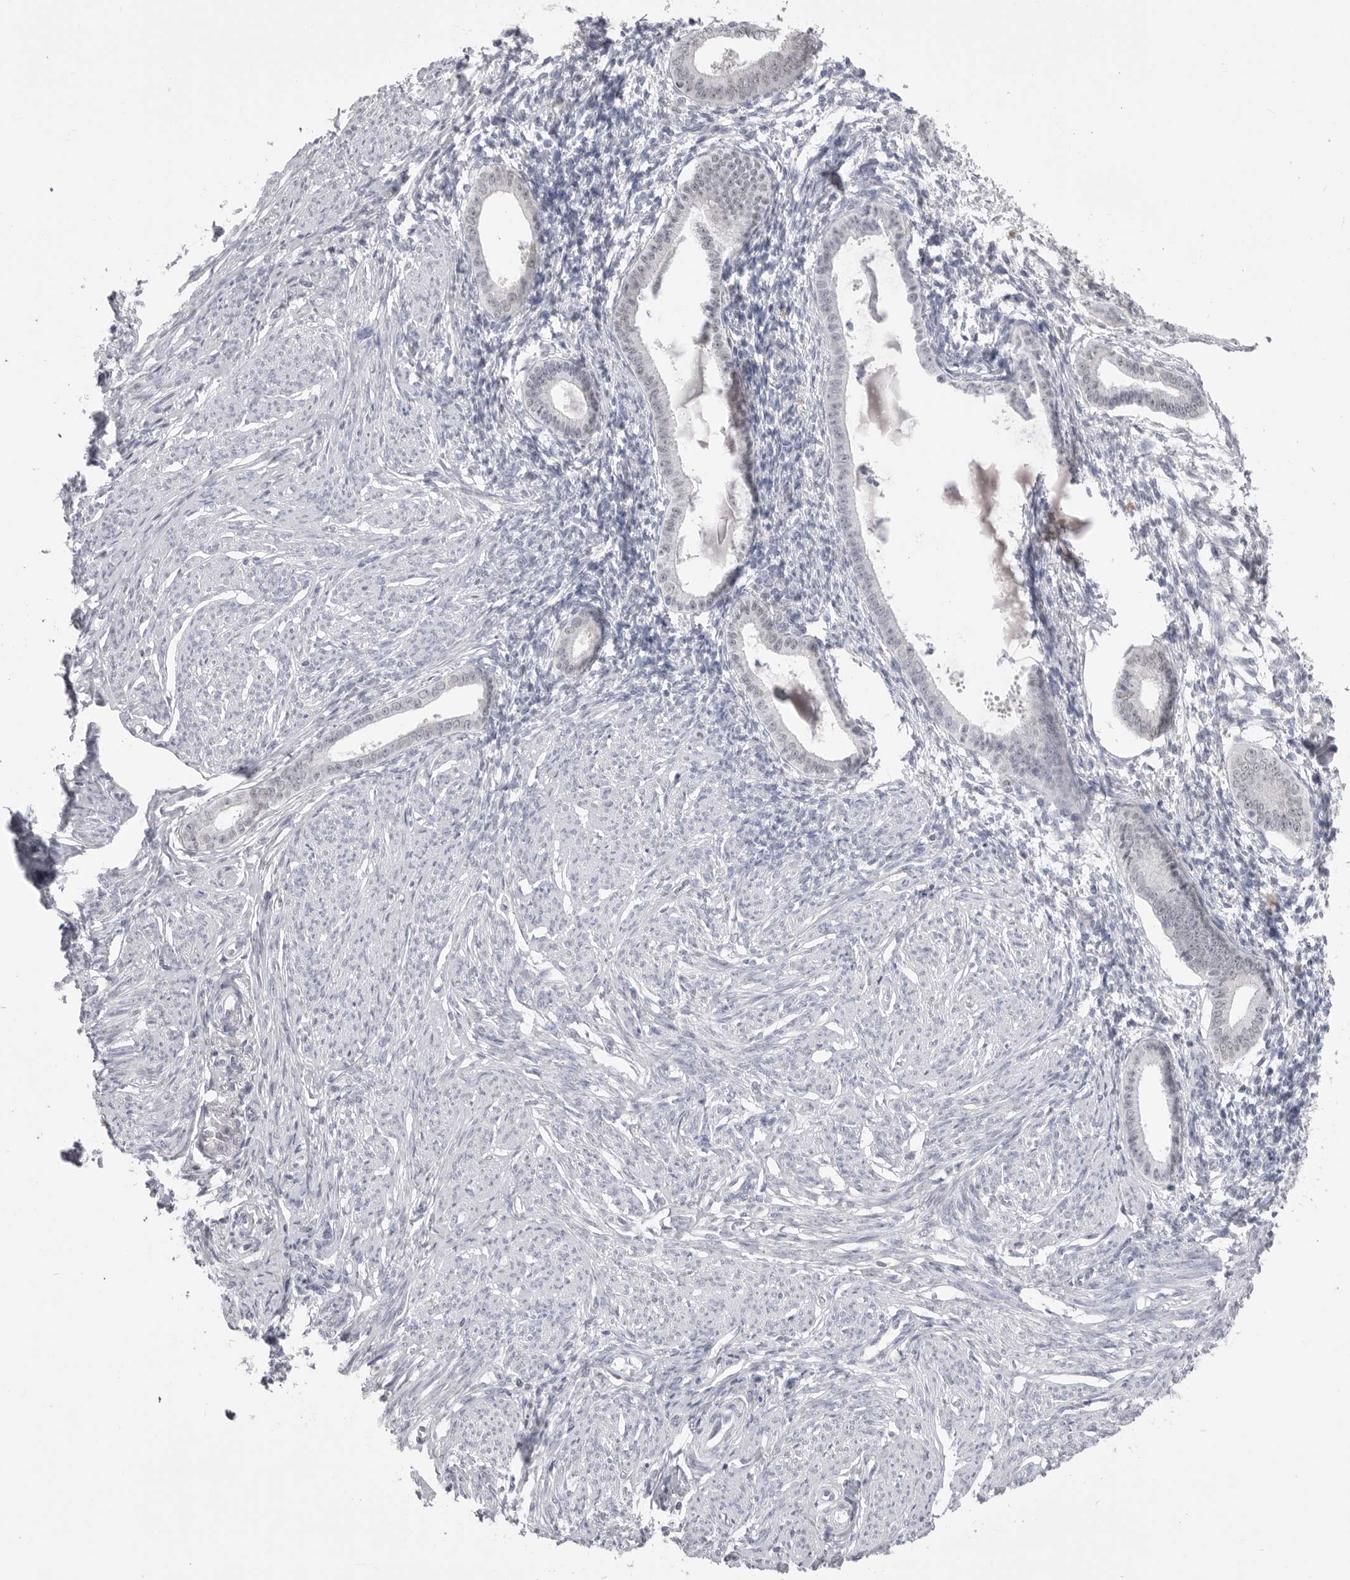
{"staining": {"intensity": "negative", "quantity": "none", "location": "none"}, "tissue": "endometrium", "cell_type": "Cells in endometrial stroma", "image_type": "normal", "snomed": [{"axis": "morphology", "description": "Normal tissue, NOS"}, {"axis": "topography", "description": "Endometrium"}], "caption": "The immunohistochemistry image has no significant staining in cells in endometrial stroma of endometrium.", "gene": "ZBTB7B", "patient": {"sex": "female", "age": 56}}